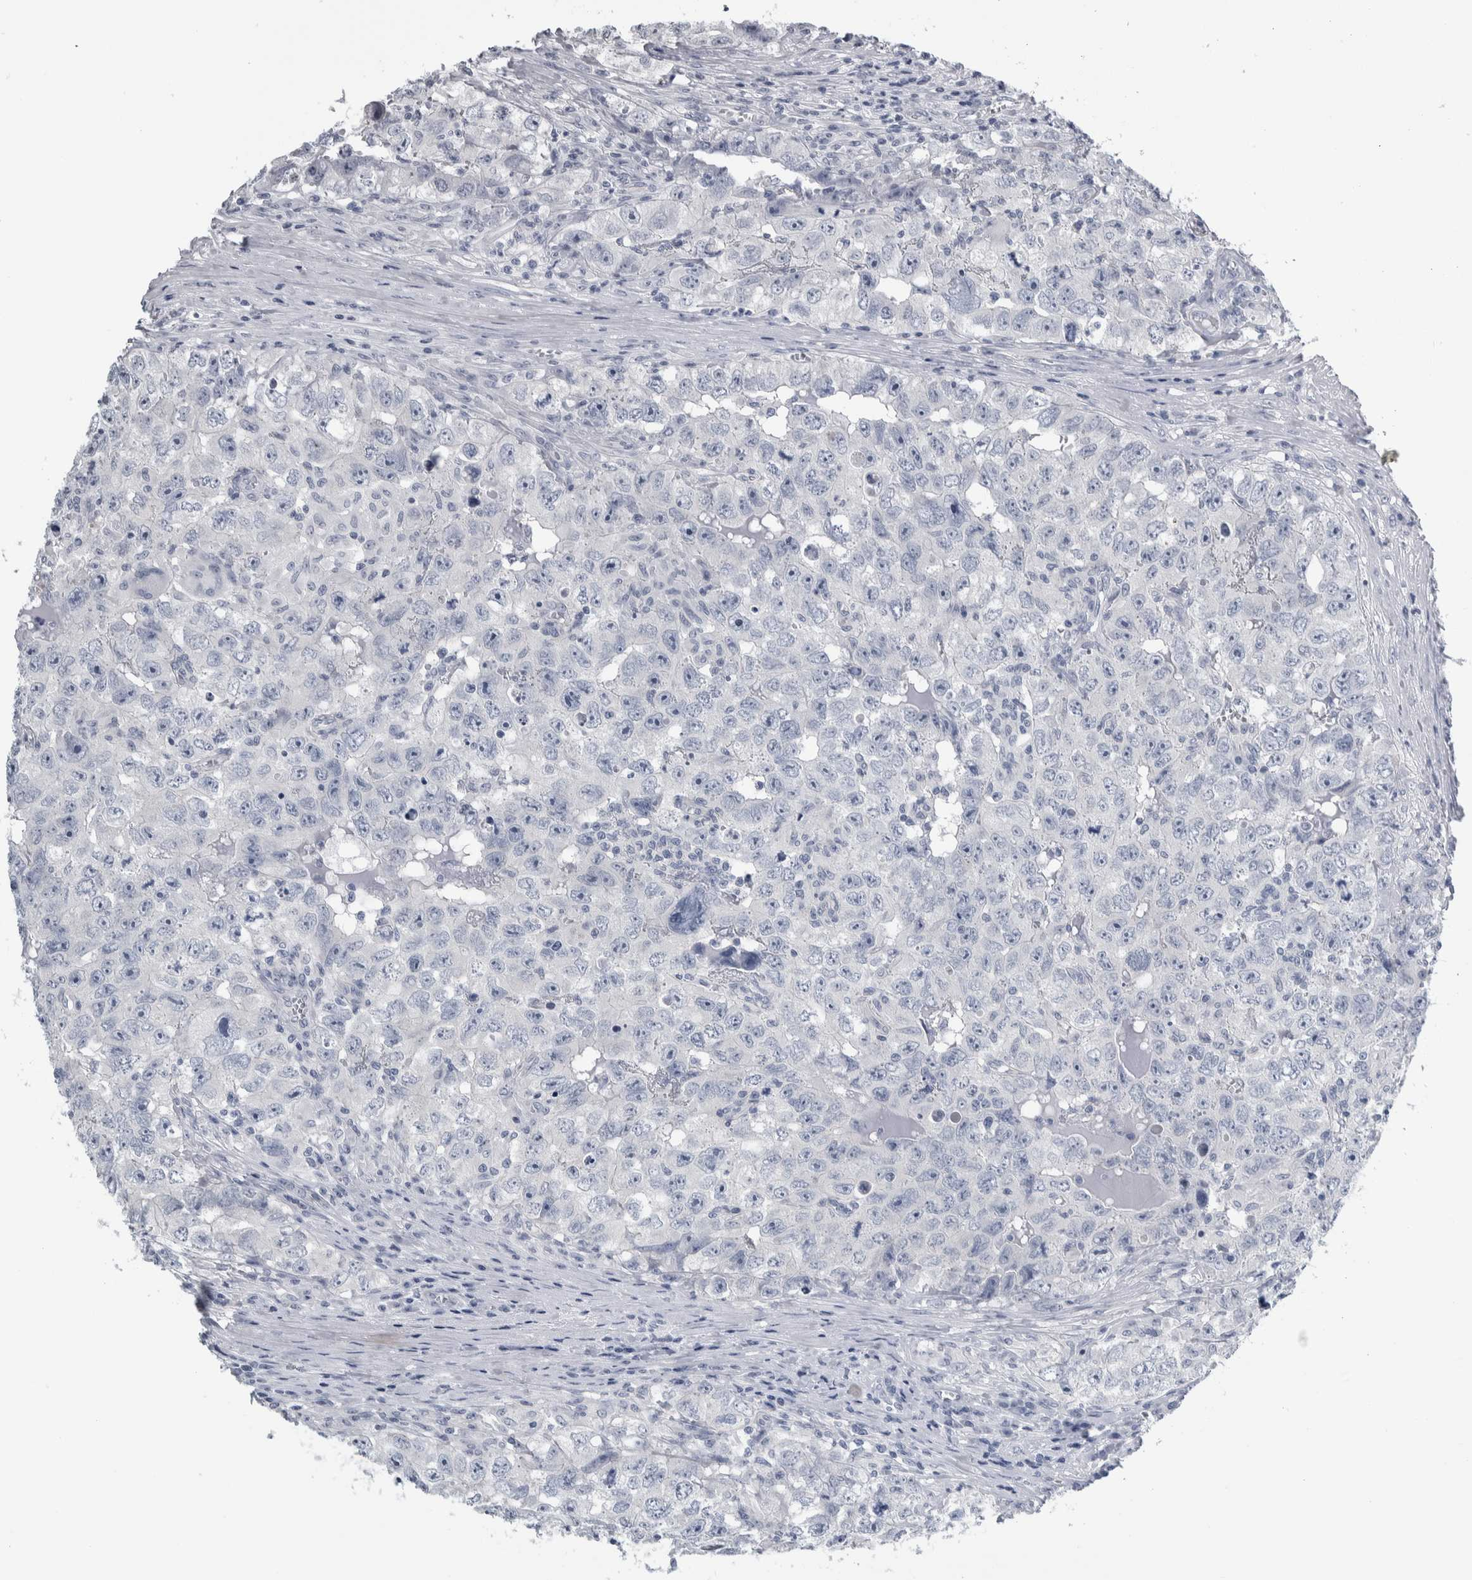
{"staining": {"intensity": "negative", "quantity": "none", "location": "none"}, "tissue": "testis cancer", "cell_type": "Tumor cells", "image_type": "cancer", "snomed": [{"axis": "morphology", "description": "Seminoma, NOS"}, {"axis": "morphology", "description": "Carcinoma, Embryonal, NOS"}, {"axis": "topography", "description": "Testis"}], "caption": "High magnification brightfield microscopy of testis cancer (embryonal carcinoma) stained with DAB (brown) and counterstained with hematoxylin (blue): tumor cells show no significant staining.", "gene": "CDH17", "patient": {"sex": "male", "age": 43}}